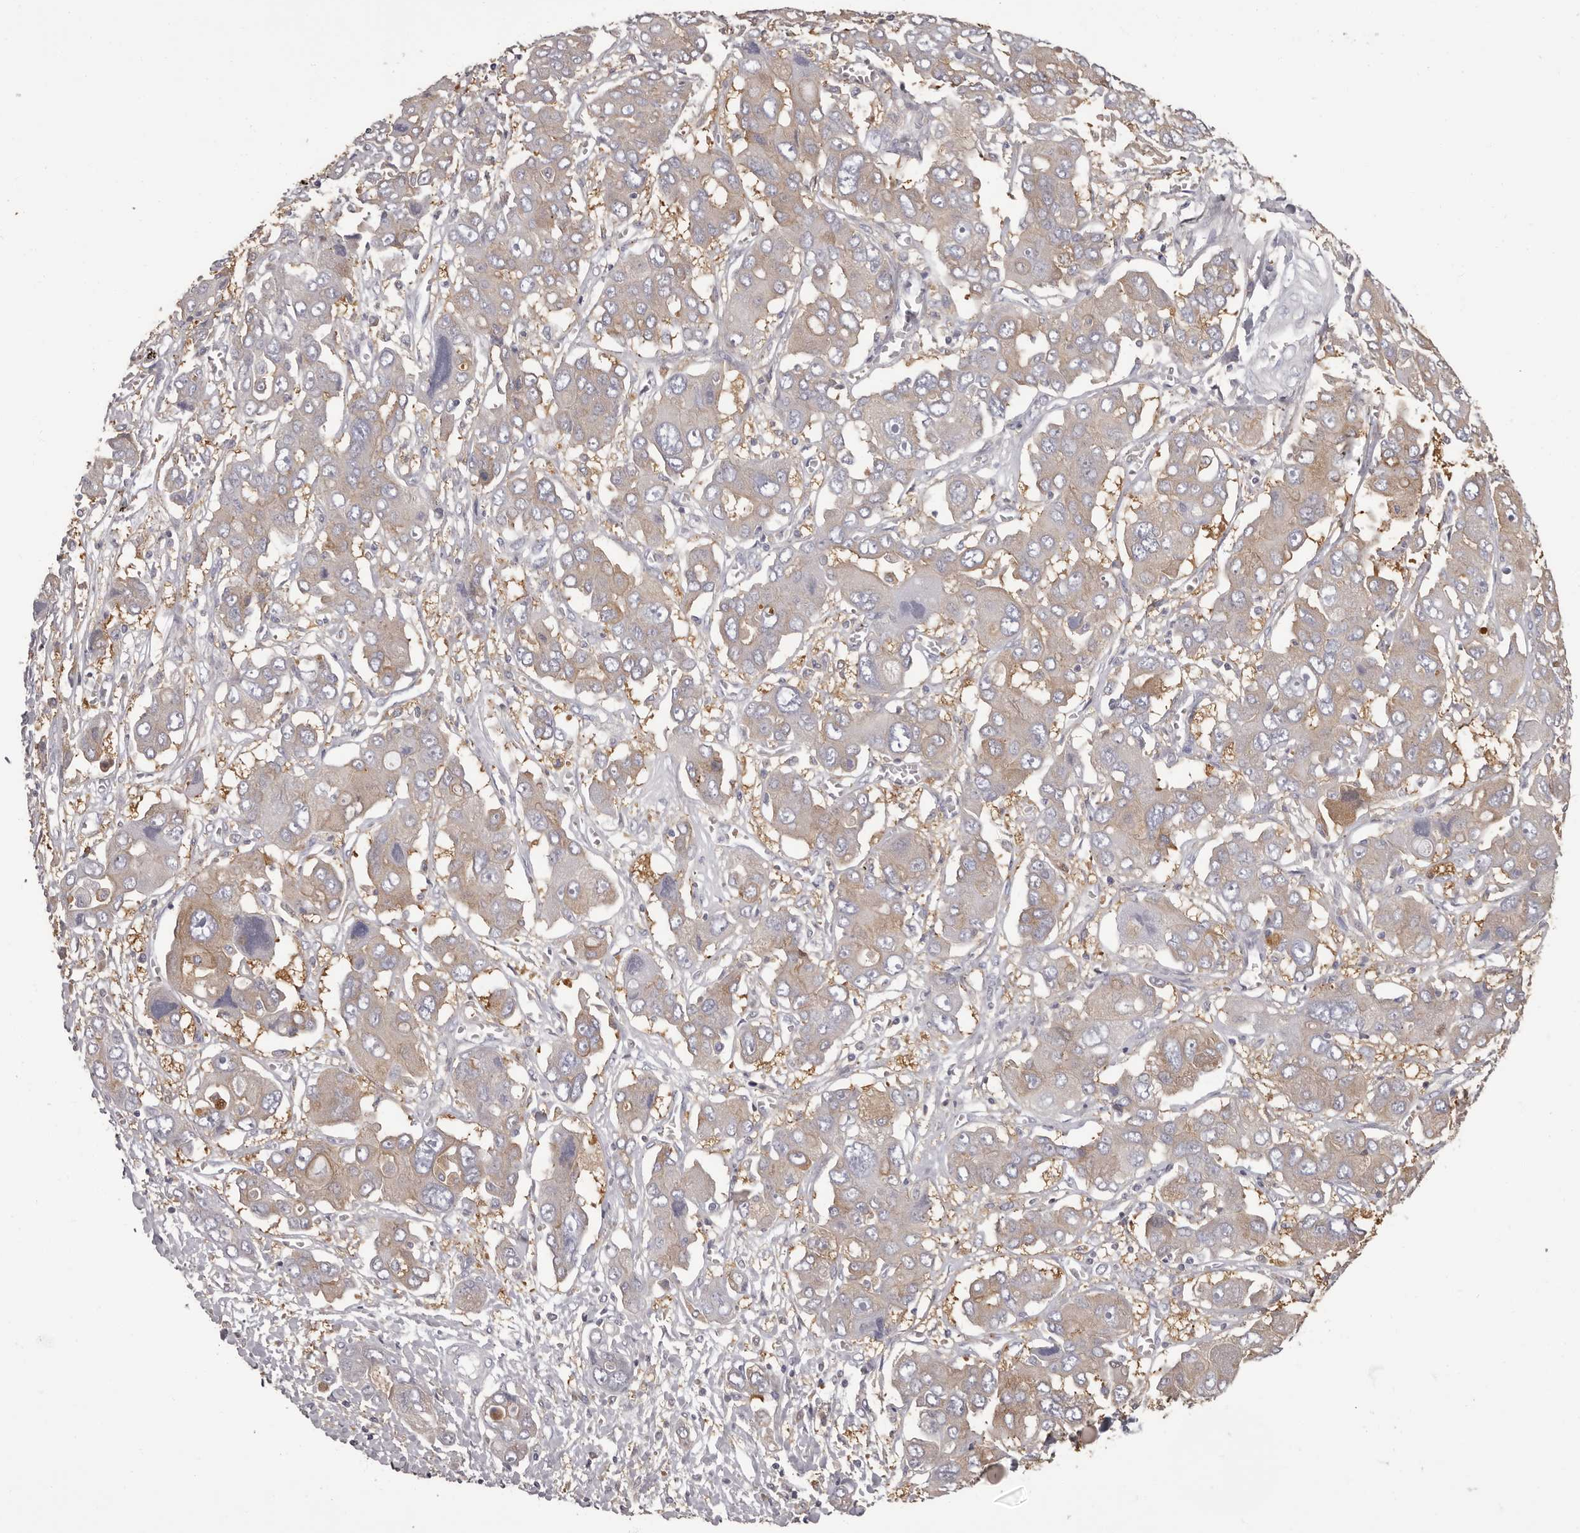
{"staining": {"intensity": "weak", "quantity": "<25%", "location": "cytoplasmic/membranous"}, "tissue": "liver cancer", "cell_type": "Tumor cells", "image_type": "cancer", "snomed": [{"axis": "morphology", "description": "Cholangiocarcinoma"}, {"axis": "topography", "description": "Liver"}], "caption": "IHC image of liver cholangiocarcinoma stained for a protein (brown), which reveals no staining in tumor cells.", "gene": "APEH", "patient": {"sex": "male", "age": 67}}